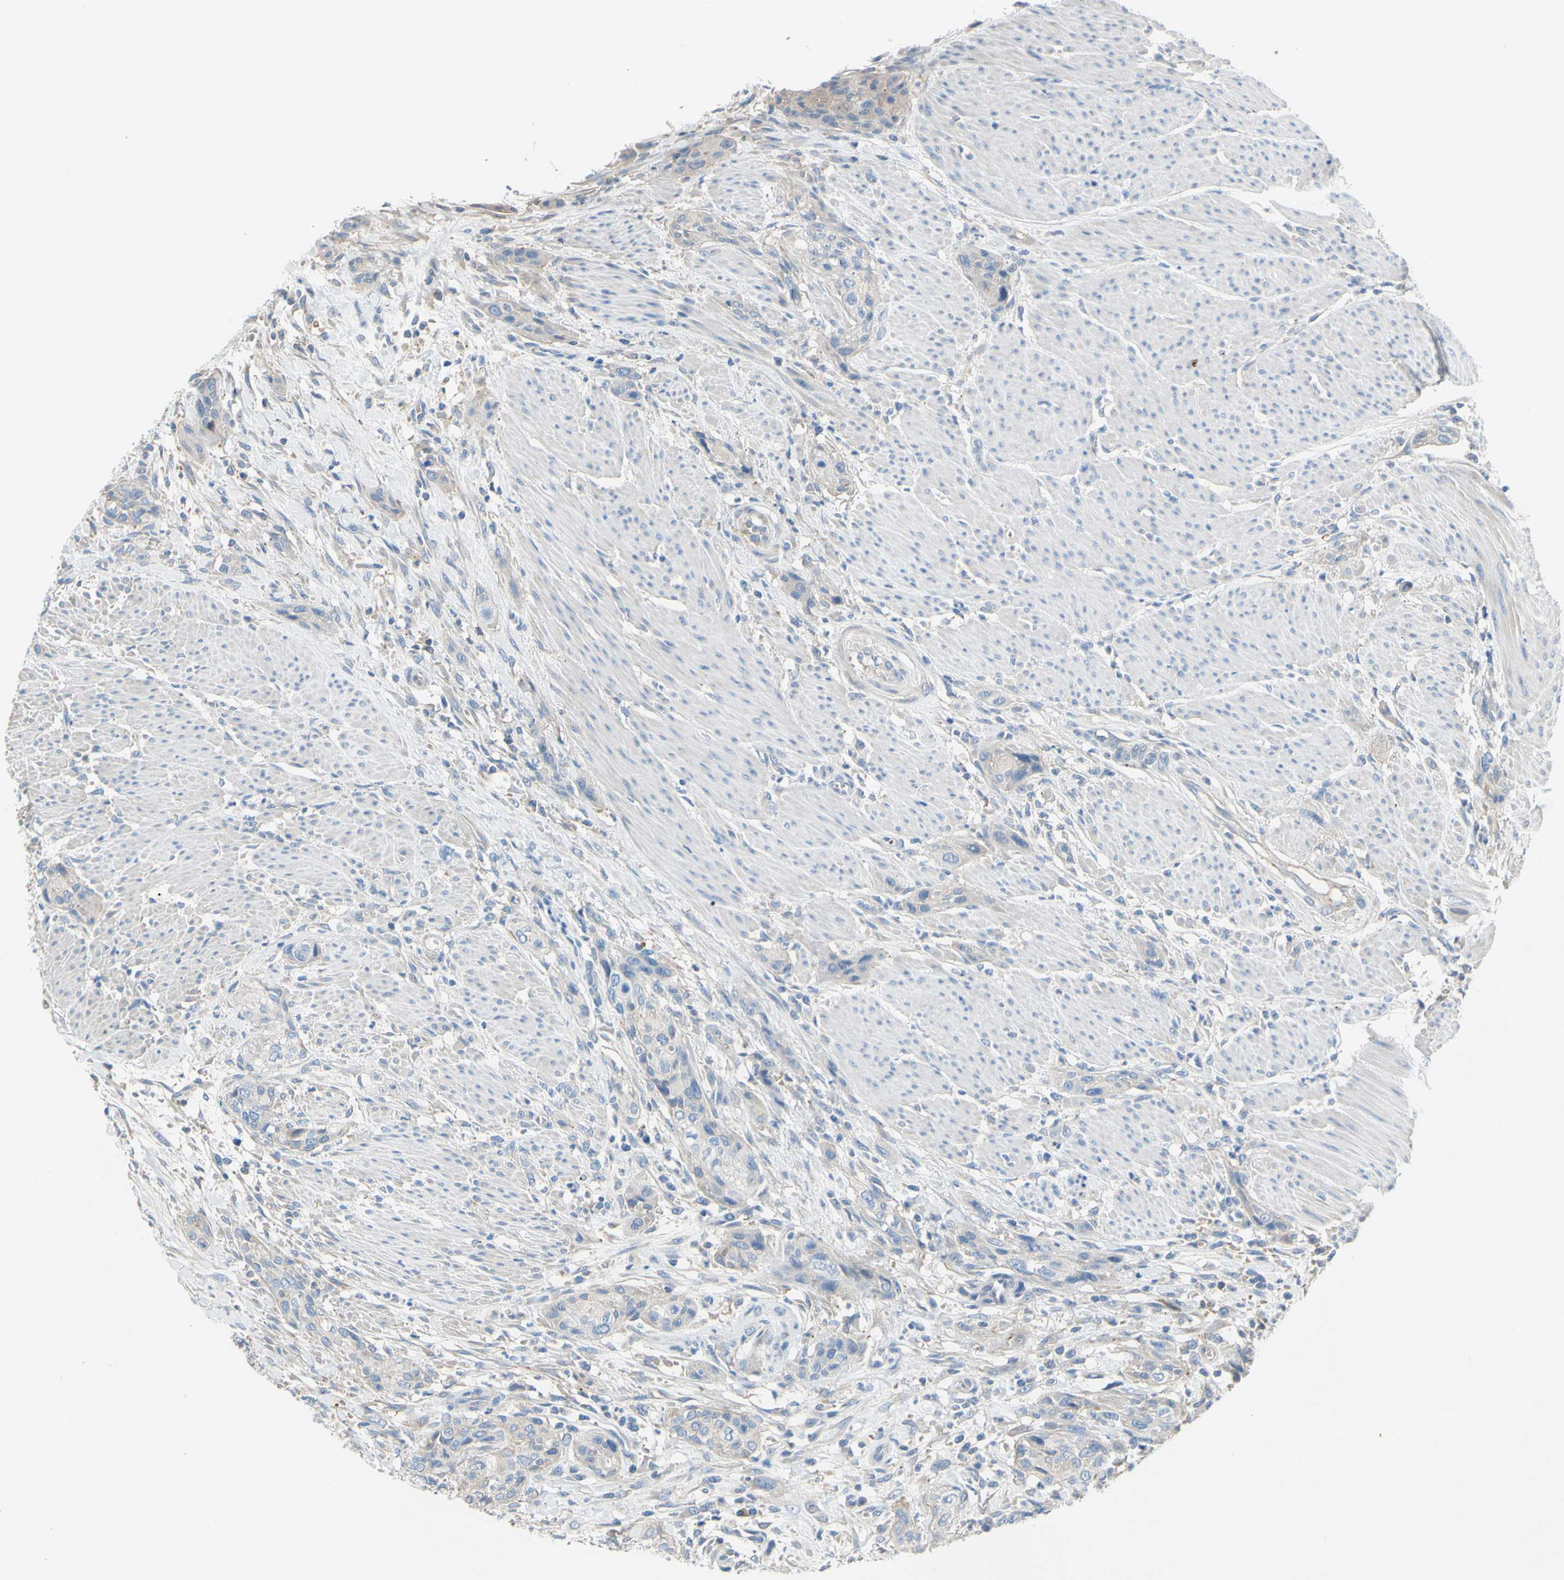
{"staining": {"intensity": "negative", "quantity": "none", "location": "none"}, "tissue": "urothelial cancer", "cell_type": "Tumor cells", "image_type": "cancer", "snomed": [{"axis": "morphology", "description": "Urothelial carcinoma, High grade"}, {"axis": "topography", "description": "Urinary bladder"}], "caption": "High-grade urothelial carcinoma was stained to show a protein in brown. There is no significant positivity in tumor cells. (Immunohistochemistry (ihc), brightfield microscopy, high magnification).", "gene": "TMEM59L", "patient": {"sex": "male", "age": 35}}